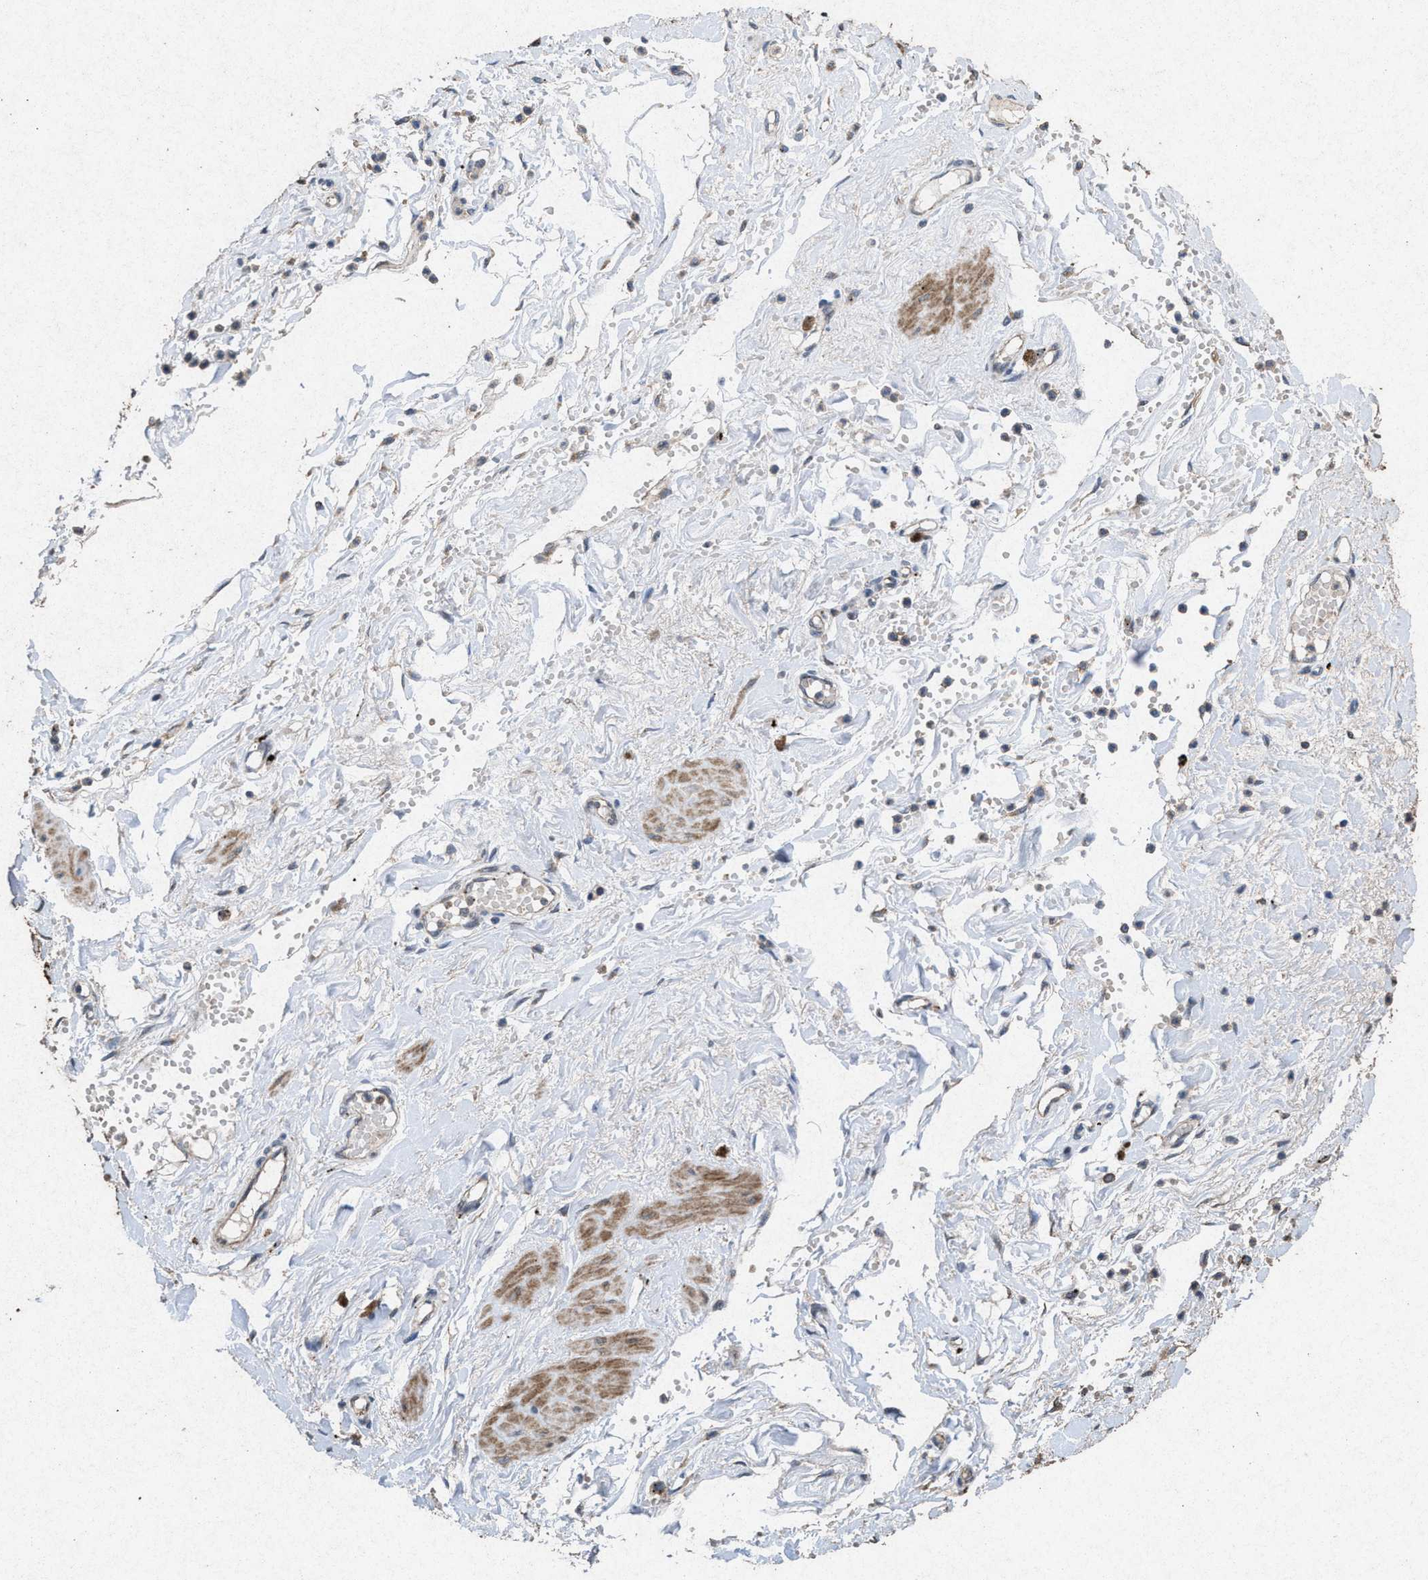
{"staining": {"intensity": "moderate", "quantity": ">75%", "location": "cytoplasmic/membranous"}, "tissue": "adipose tissue", "cell_type": "Adipocytes", "image_type": "normal", "snomed": [{"axis": "morphology", "description": "Normal tissue, NOS"}, {"axis": "topography", "description": "Soft tissue"}], "caption": "Protein expression analysis of unremarkable adipose tissue demonstrates moderate cytoplasmic/membranous positivity in about >75% of adipocytes. (IHC, brightfield microscopy, high magnification).", "gene": "MSI2", "patient": {"sex": "male", "age": 72}}